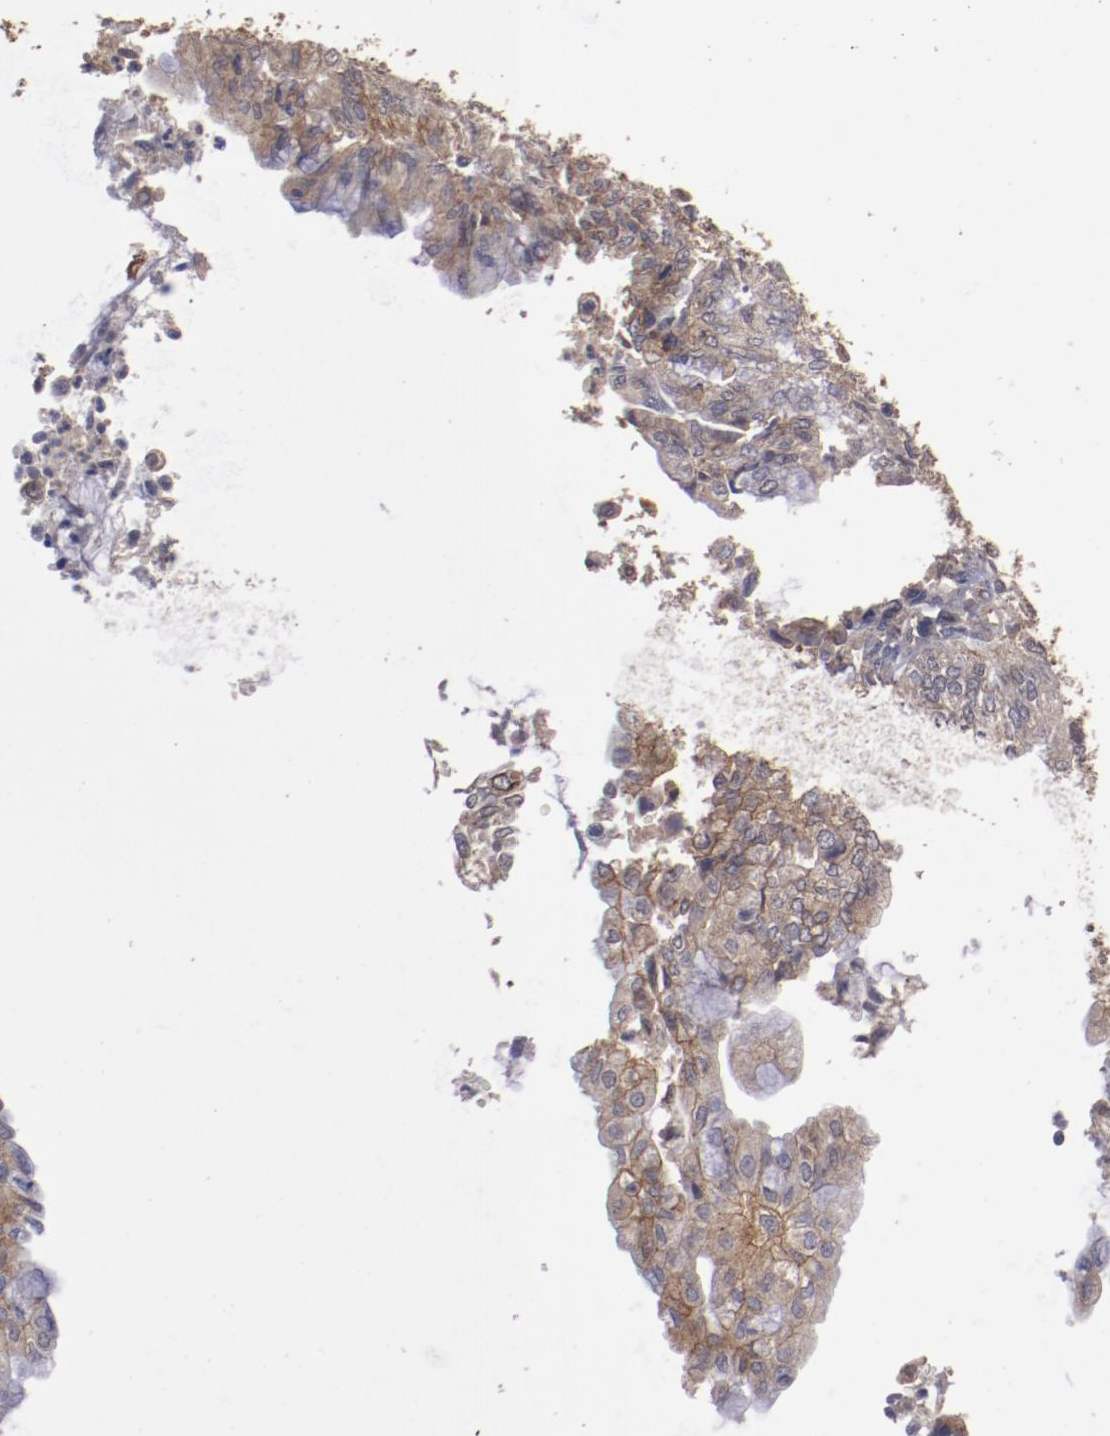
{"staining": {"intensity": "weak", "quantity": "25%-75%", "location": "cytoplasmic/membranous"}, "tissue": "endometrial cancer", "cell_type": "Tumor cells", "image_type": "cancer", "snomed": [{"axis": "morphology", "description": "Adenocarcinoma, NOS"}, {"axis": "topography", "description": "Endometrium"}], "caption": "IHC of human endometrial adenocarcinoma displays low levels of weak cytoplasmic/membranous staining in about 25%-75% of tumor cells.", "gene": "FAT1", "patient": {"sex": "female", "age": 59}}